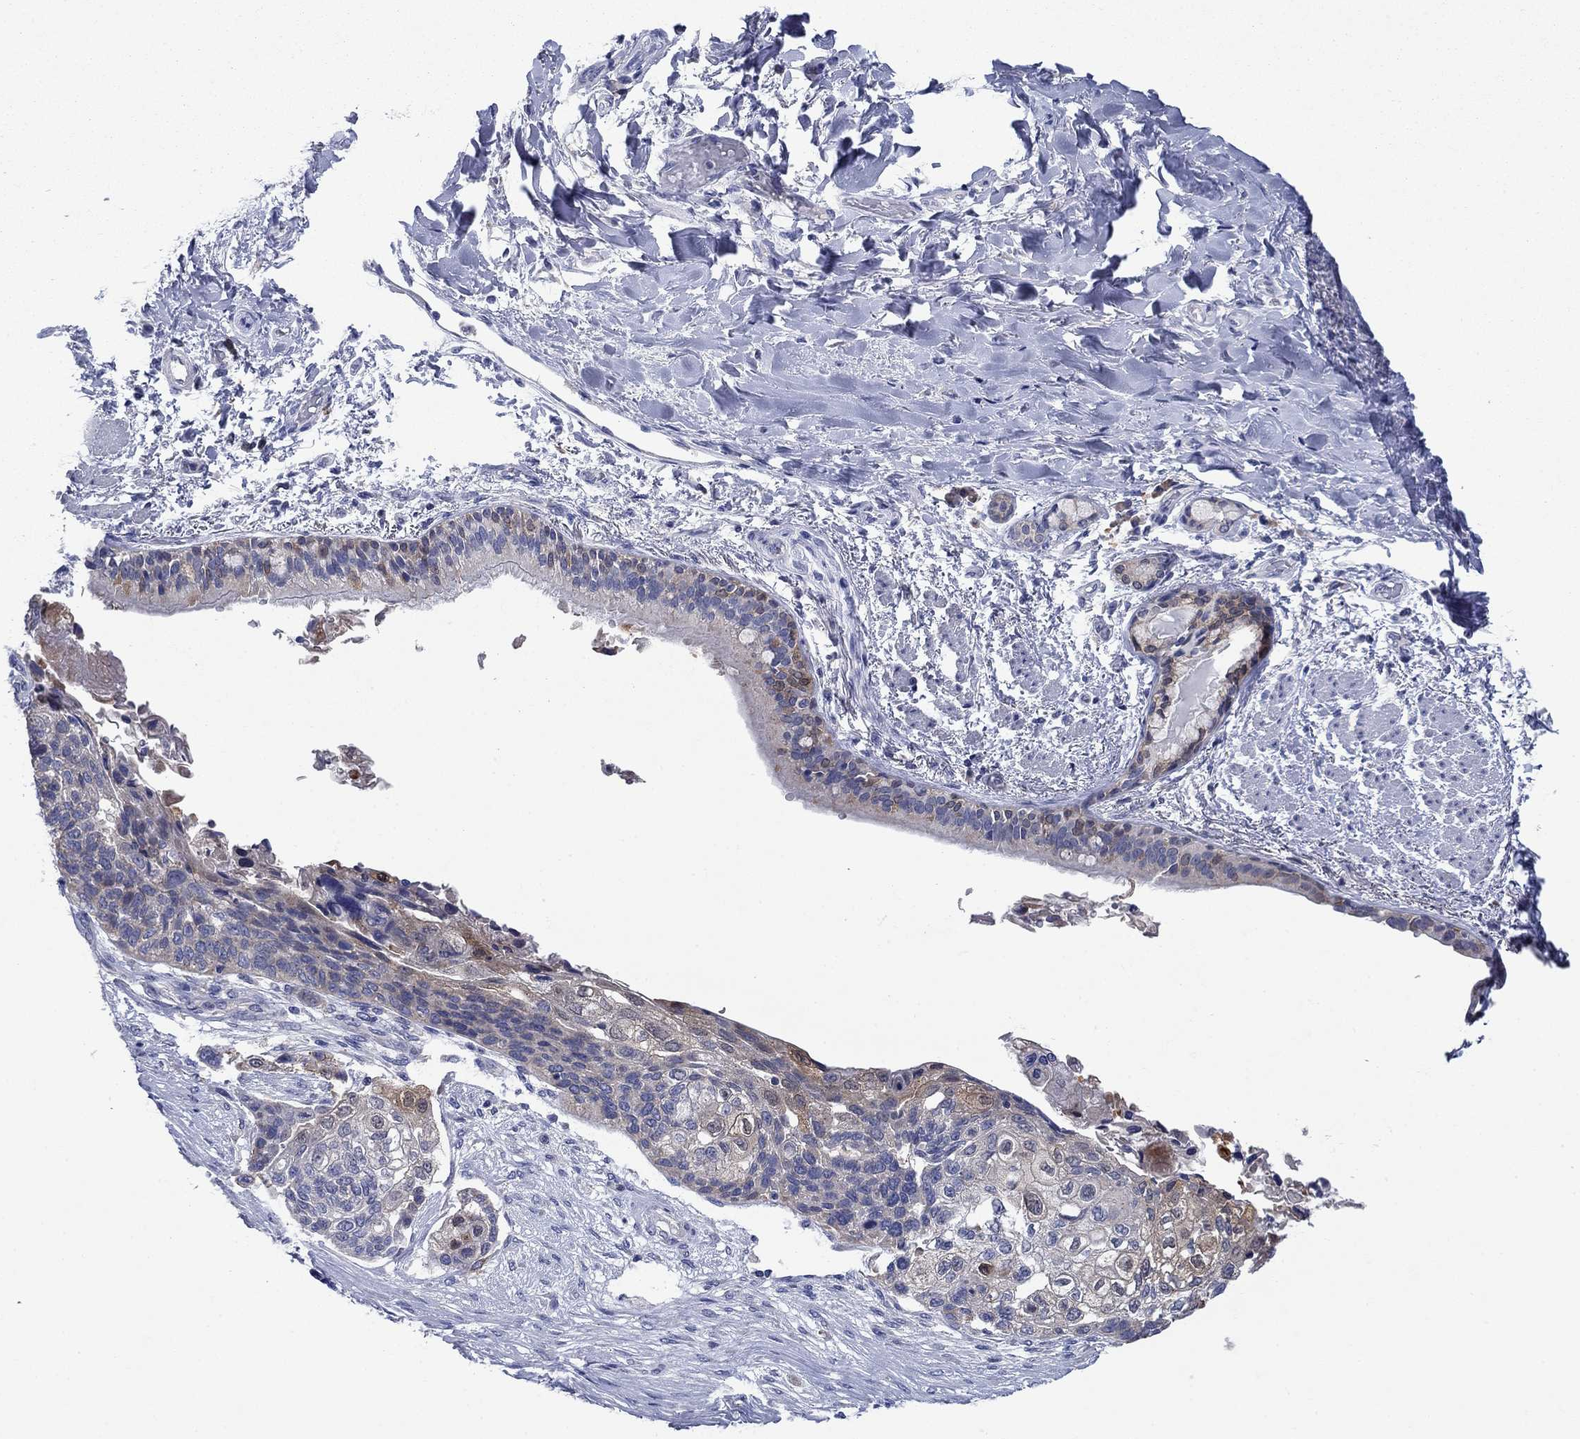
{"staining": {"intensity": "weak", "quantity": "<25%", "location": "cytoplasmic/membranous"}, "tissue": "lung cancer", "cell_type": "Tumor cells", "image_type": "cancer", "snomed": [{"axis": "morphology", "description": "Squamous cell carcinoma, NOS"}, {"axis": "topography", "description": "Lung"}], "caption": "Lung squamous cell carcinoma was stained to show a protein in brown. There is no significant expression in tumor cells.", "gene": "SULT2B1", "patient": {"sex": "male", "age": 69}}